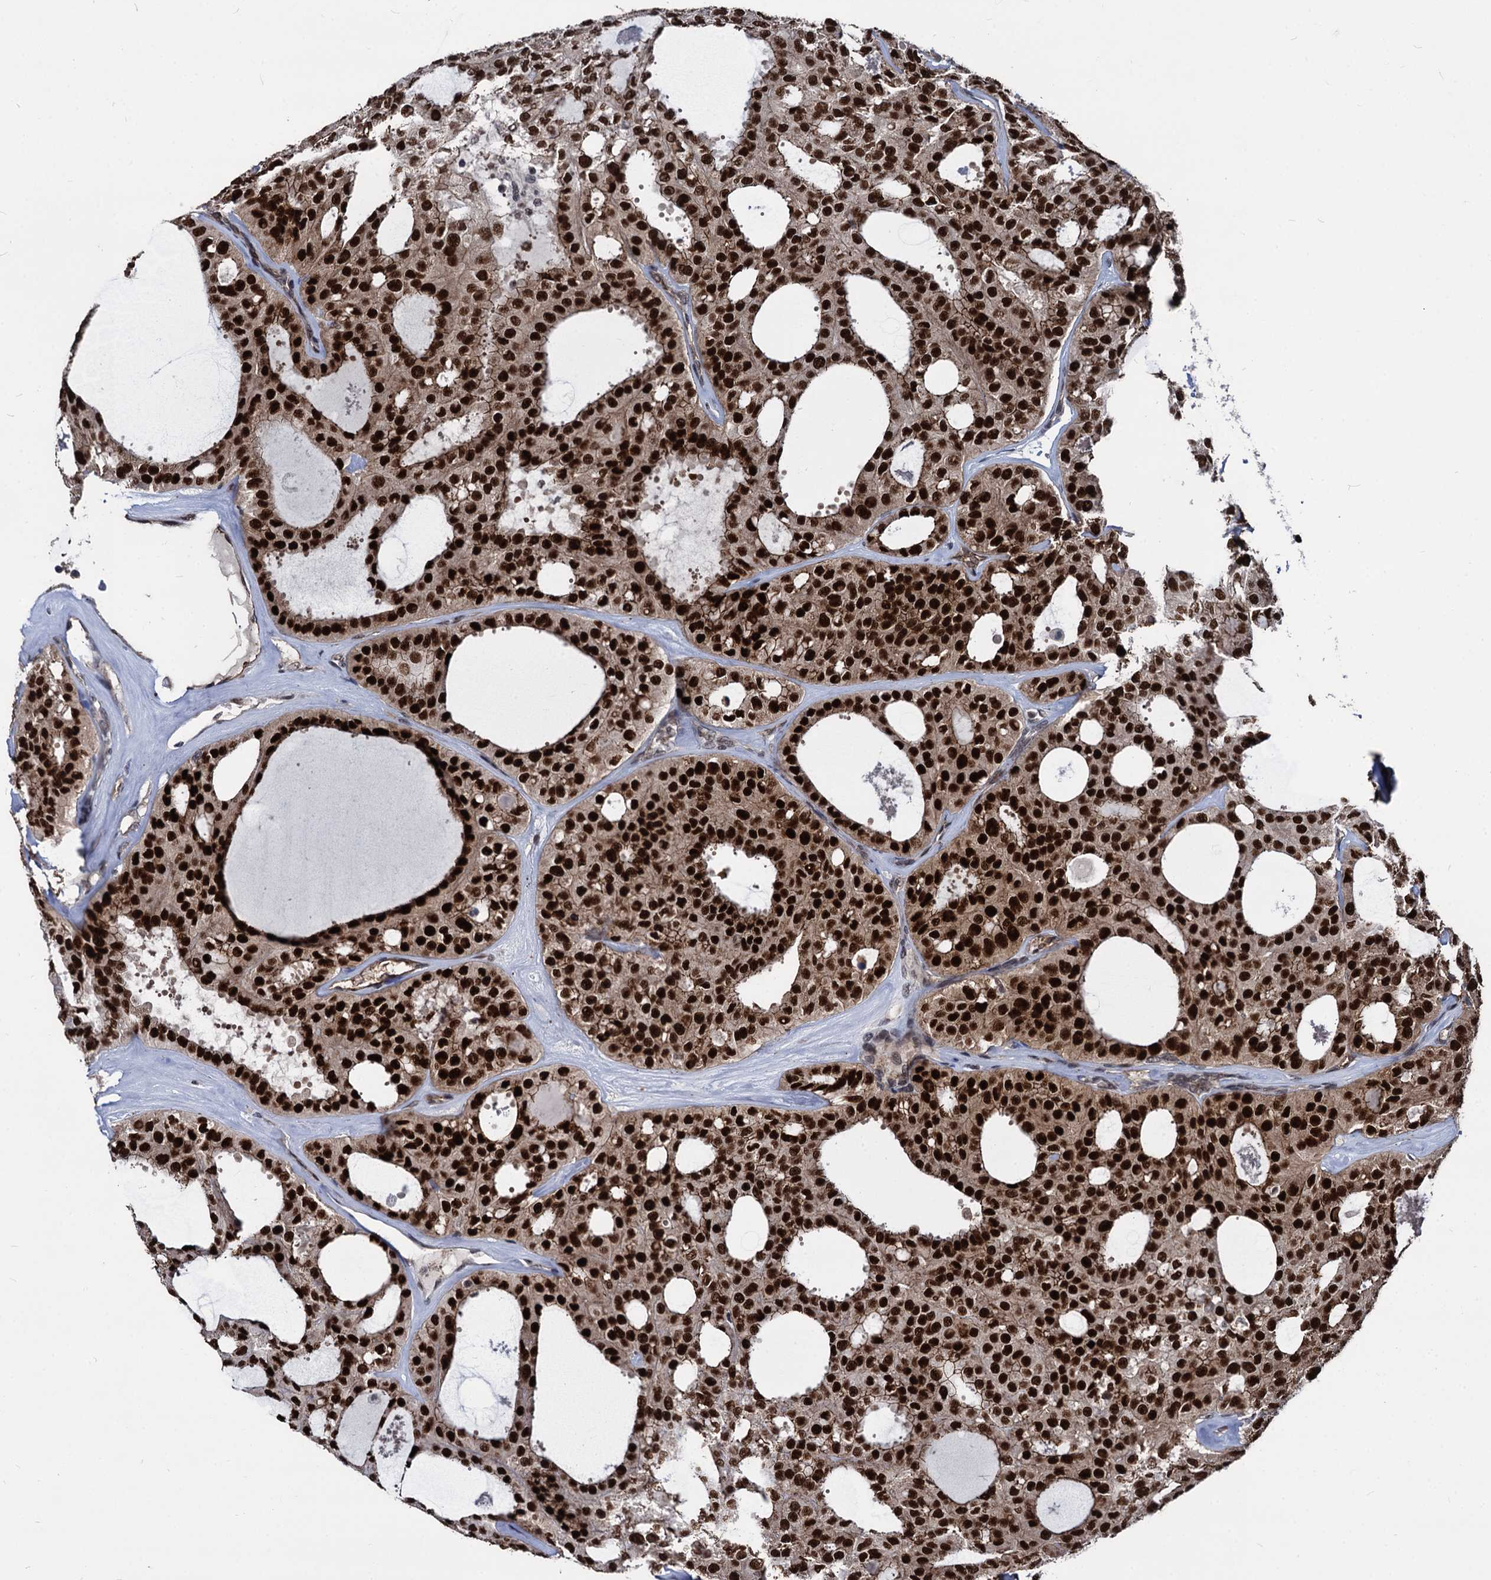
{"staining": {"intensity": "strong", "quantity": ">75%", "location": "nuclear"}, "tissue": "thyroid cancer", "cell_type": "Tumor cells", "image_type": "cancer", "snomed": [{"axis": "morphology", "description": "Follicular adenoma carcinoma, NOS"}, {"axis": "topography", "description": "Thyroid gland"}], "caption": "Protein expression analysis of follicular adenoma carcinoma (thyroid) displays strong nuclear staining in approximately >75% of tumor cells.", "gene": "GALNT11", "patient": {"sex": "male", "age": 75}}